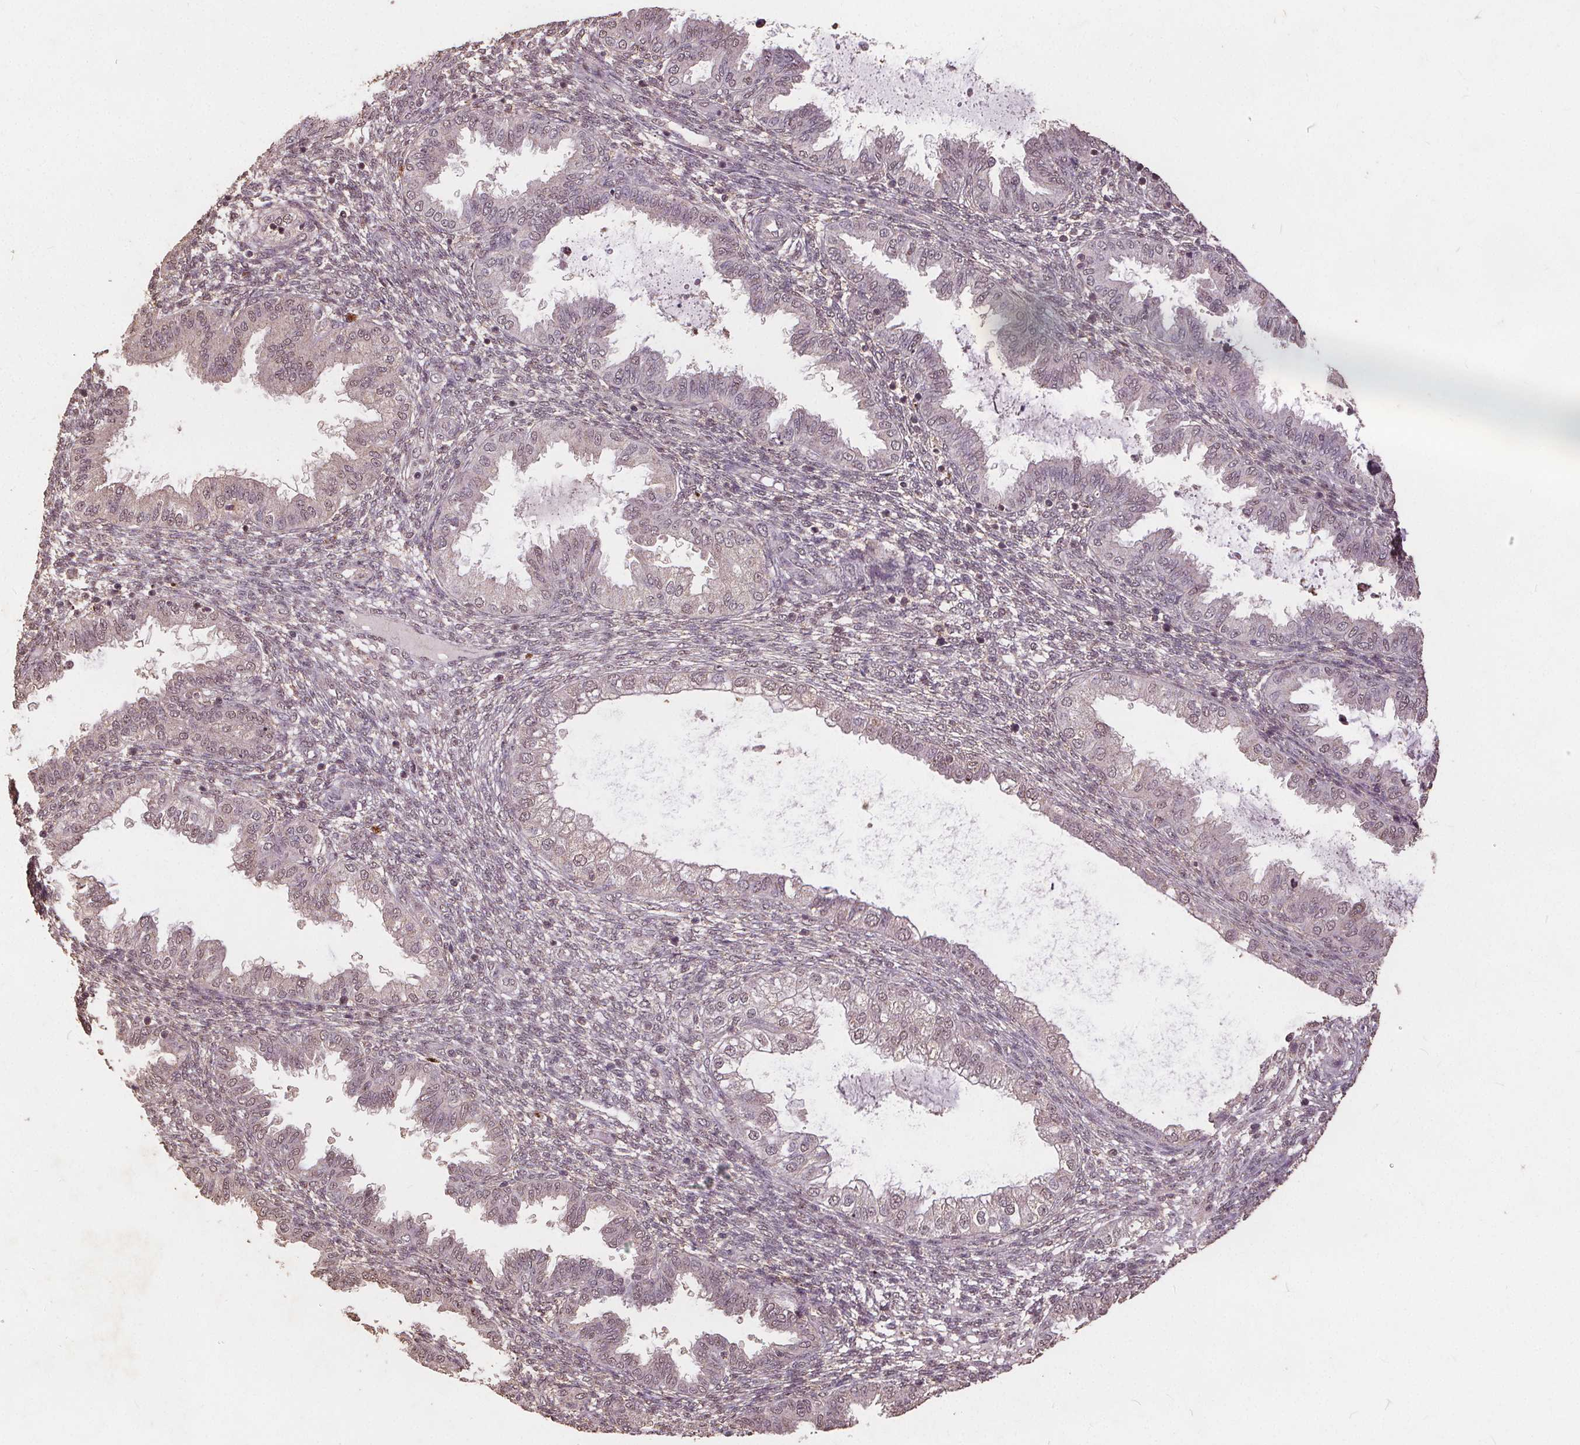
{"staining": {"intensity": "negative", "quantity": "none", "location": "none"}, "tissue": "endometrium", "cell_type": "Cells in endometrial stroma", "image_type": "normal", "snomed": [{"axis": "morphology", "description": "Normal tissue, NOS"}, {"axis": "topography", "description": "Endometrium"}], "caption": "DAB immunohistochemical staining of benign endometrium displays no significant expression in cells in endometrial stroma. (DAB immunohistochemistry, high magnification).", "gene": "DSG3", "patient": {"sex": "female", "age": 33}}